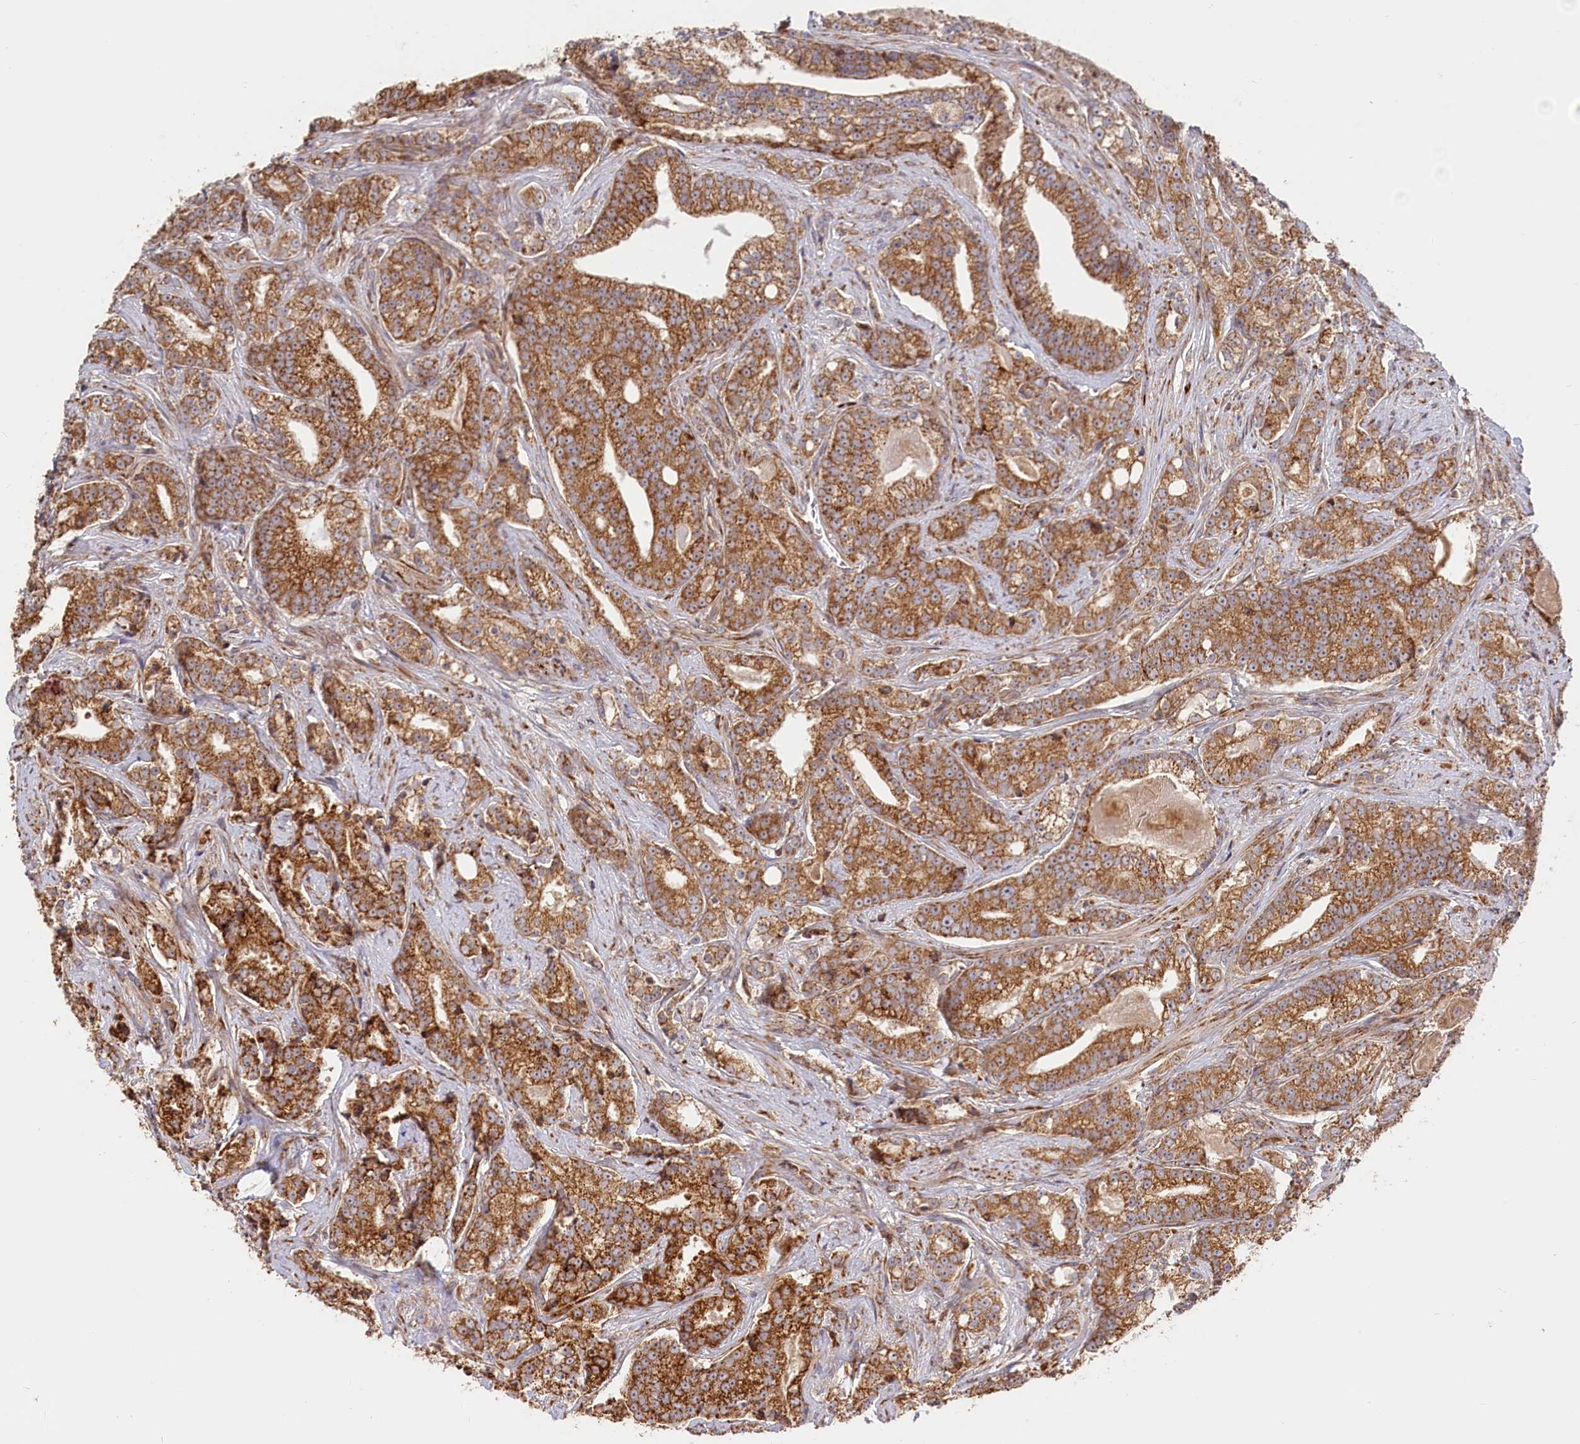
{"staining": {"intensity": "moderate", "quantity": ">75%", "location": "cytoplasmic/membranous"}, "tissue": "prostate cancer", "cell_type": "Tumor cells", "image_type": "cancer", "snomed": [{"axis": "morphology", "description": "Adenocarcinoma, High grade"}, {"axis": "topography", "description": "Prostate"}], "caption": "This is a photomicrograph of immunohistochemistry (IHC) staining of adenocarcinoma (high-grade) (prostate), which shows moderate expression in the cytoplasmic/membranous of tumor cells.", "gene": "CEP44", "patient": {"sex": "male", "age": 67}}